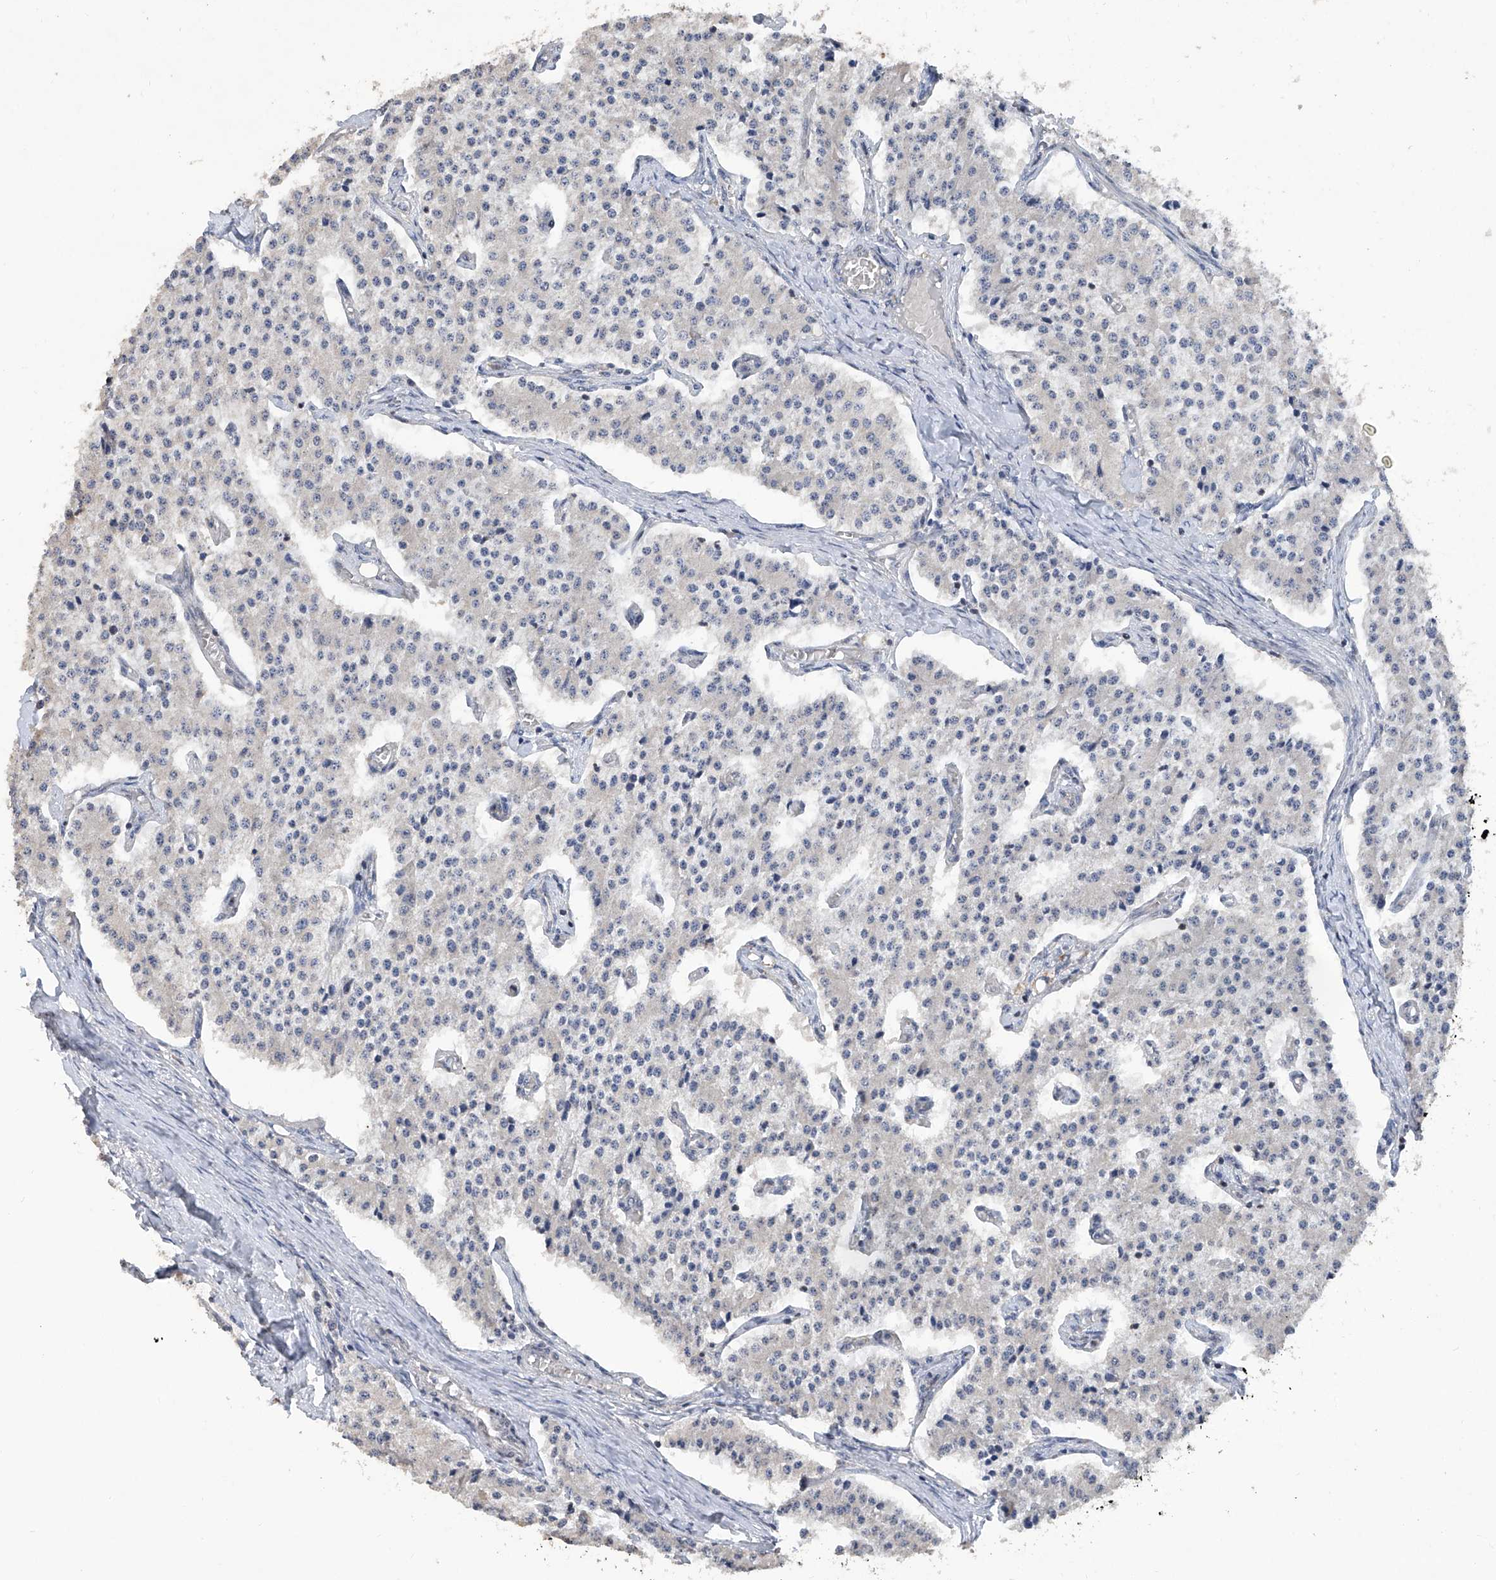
{"staining": {"intensity": "negative", "quantity": "none", "location": "none"}, "tissue": "carcinoid", "cell_type": "Tumor cells", "image_type": "cancer", "snomed": [{"axis": "morphology", "description": "Carcinoid, malignant, NOS"}, {"axis": "topography", "description": "Colon"}], "caption": "An IHC micrograph of carcinoid is shown. There is no staining in tumor cells of carcinoid. (DAB IHC visualized using brightfield microscopy, high magnification).", "gene": "BCKDHB", "patient": {"sex": "female", "age": 52}}